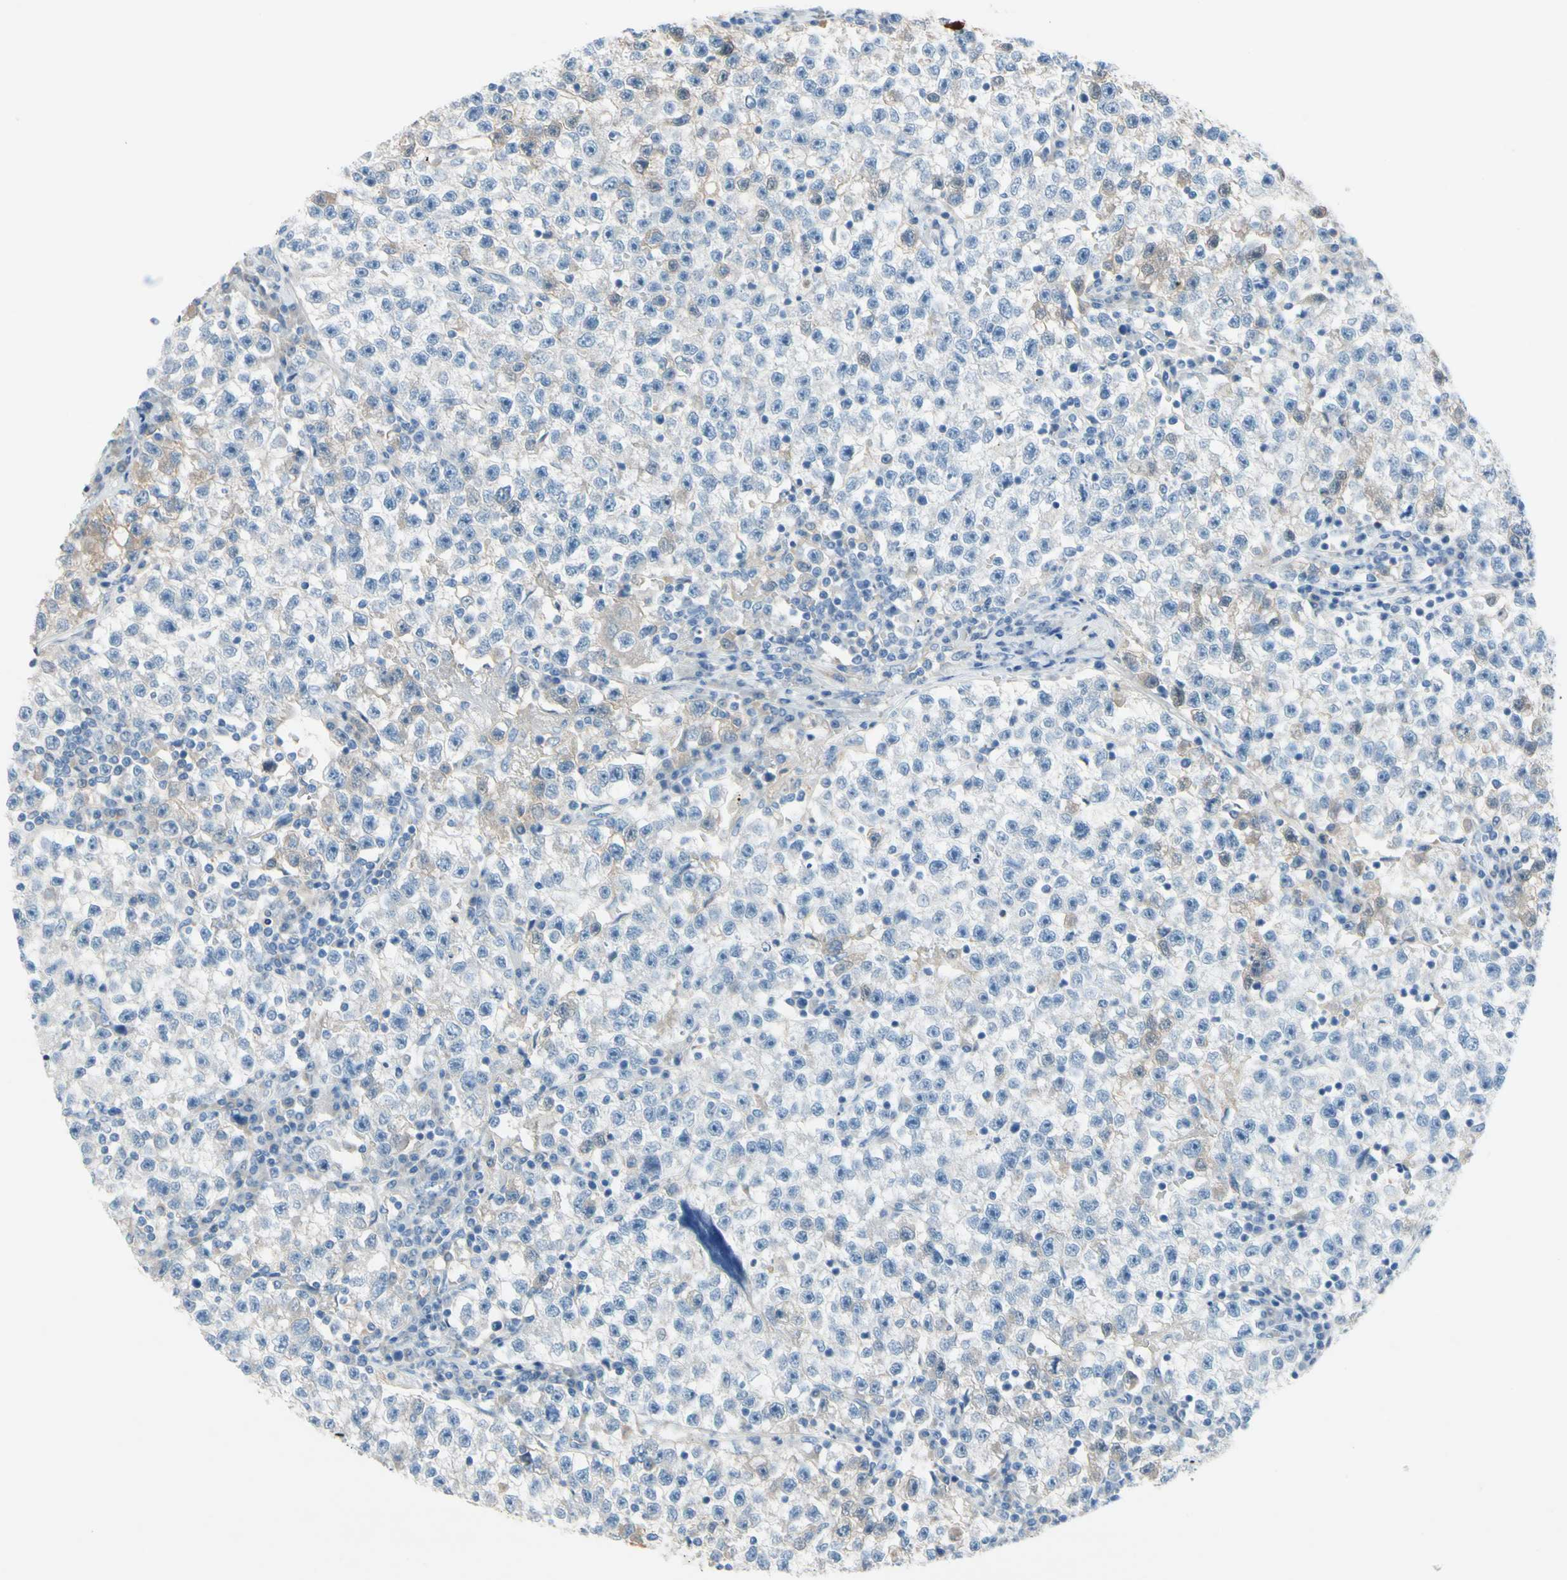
{"staining": {"intensity": "negative", "quantity": "none", "location": "none"}, "tissue": "testis cancer", "cell_type": "Tumor cells", "image_type": "cancer", "snomed": [{"axis": "morphology", "description": "Seminoma, NOS"}, {"axis": "topography", "description": "Testis"}], "caption": "IHC image of seminoma (testis) stained for a protein (brown), which shows no expression in tumor cells. (DAB immunohistochemistry with hematoxylin counter stain).", "gene": "CNDP1", "patient": {"sex": "male", "age": 22}}